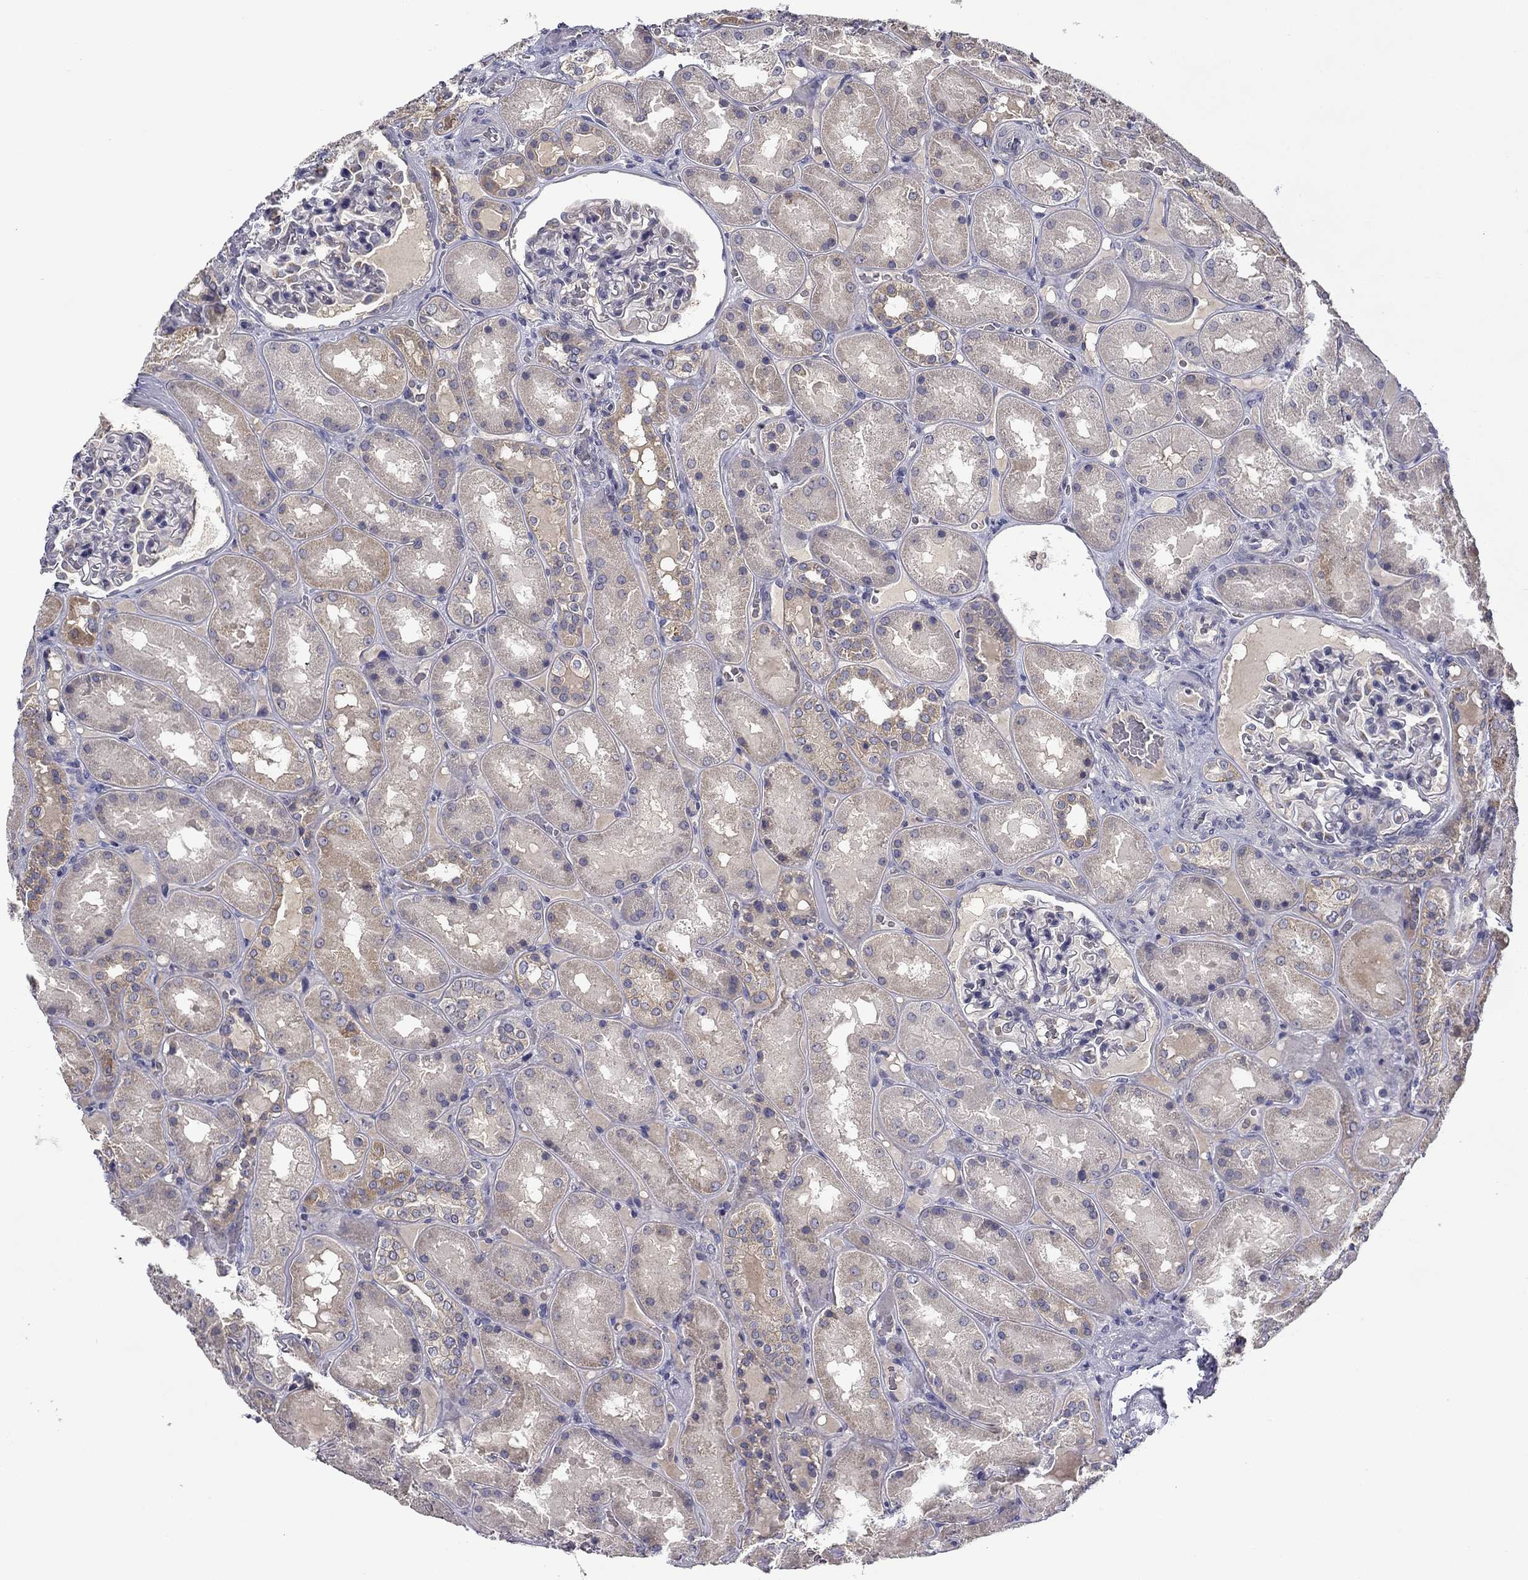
{"staining": {"intensity": "negative", "quantity": "none", "location": "none"}, "tissue": "kidney", "cell_type": "Cells in glomeruli", "image_type": "normal", "snomed": [{"axis": "morphology", "description": "Normal tissue, NOS"}, {"axis": "topography", "description": "Kidney"}], "caption": "Photomicrograph shows no protein positivity in cells in glomeruli of benign kidney.", "gene": "SPATA7", "patient": {"sex": "male", "age": 73}}